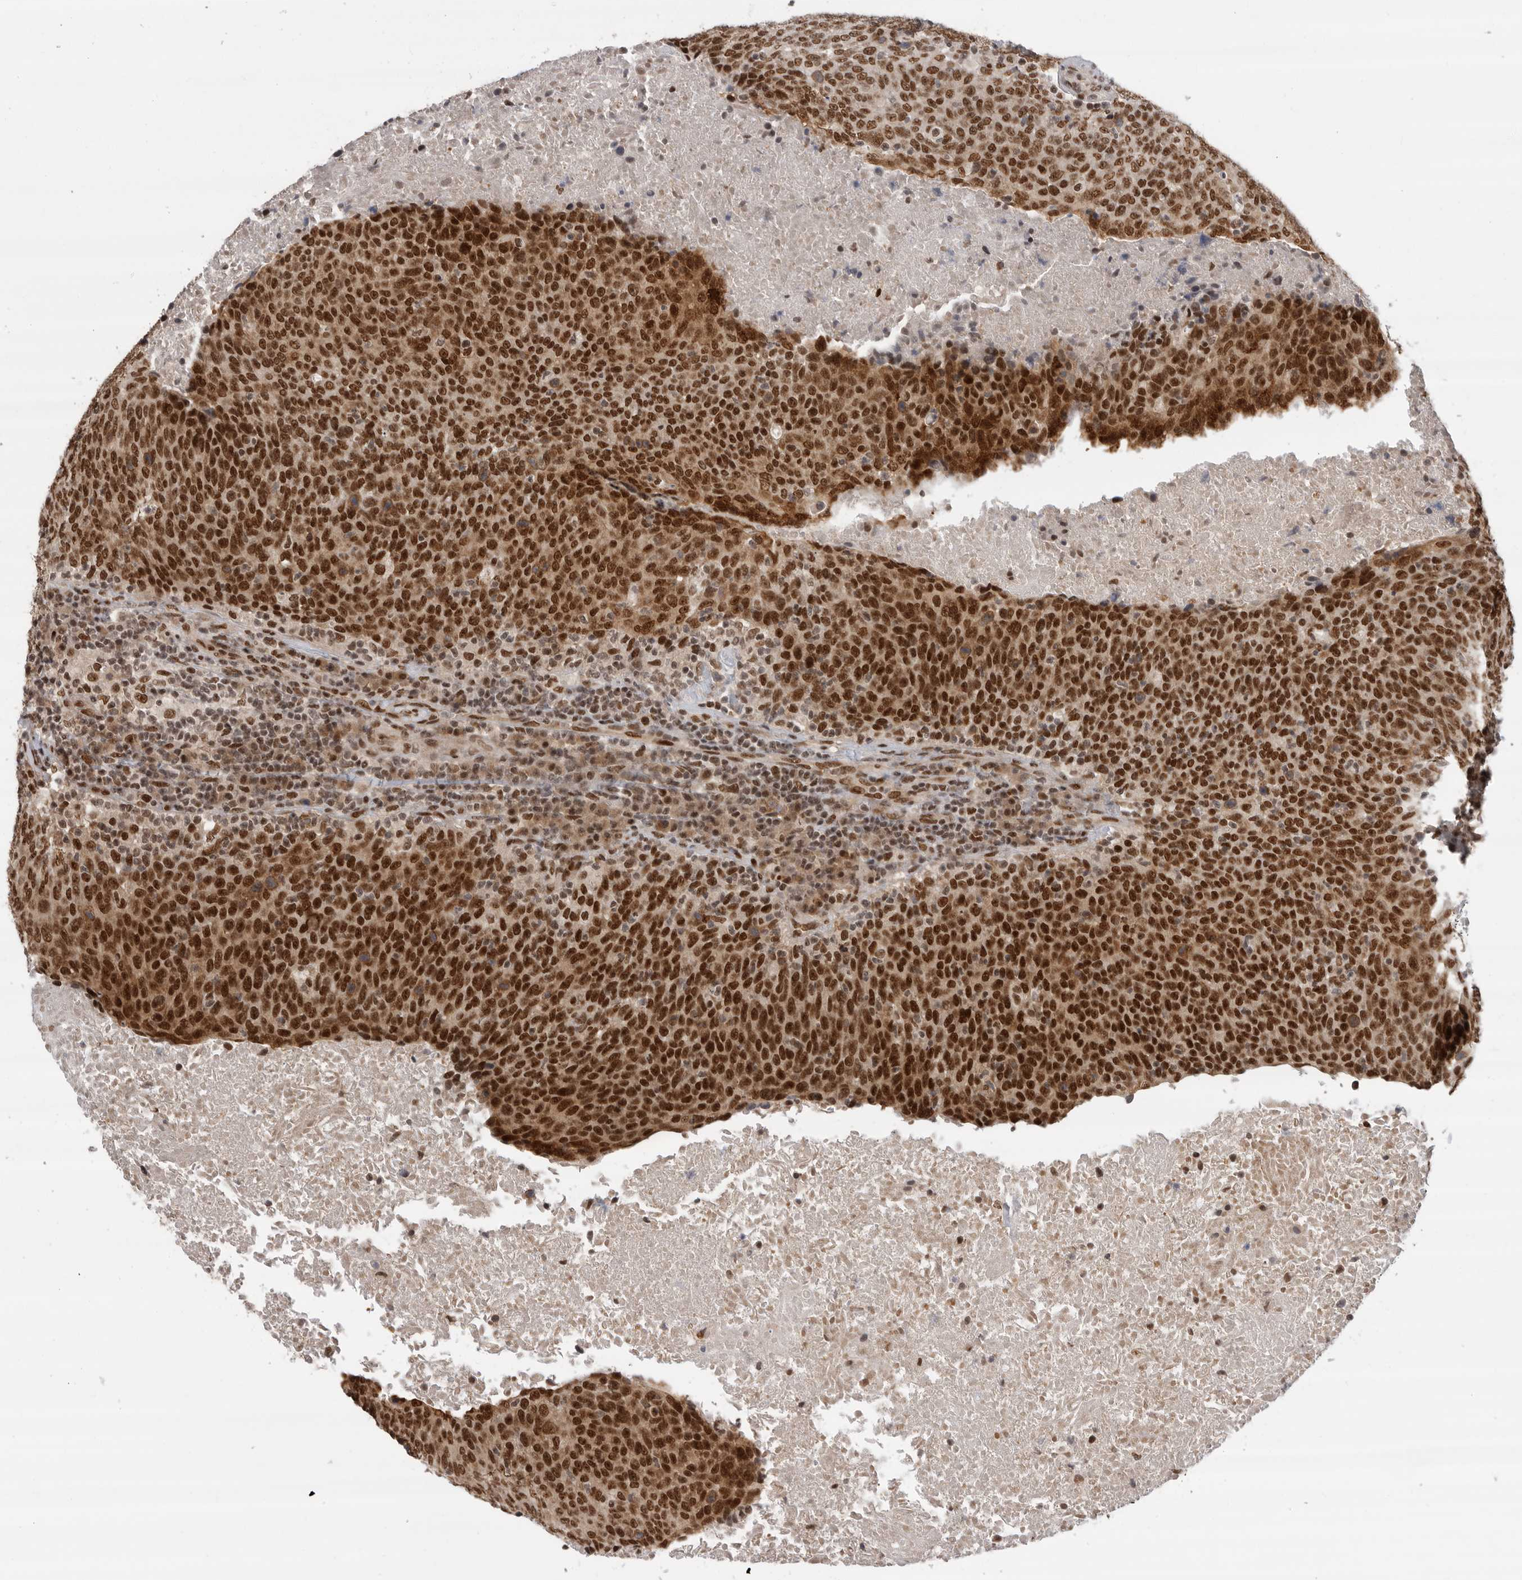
{"staining": {"intensity": "strong", "quantity": ">75%", "location": "cytoplasmic/membranous,nuclear"}, "tissue": "head and neck cancer", "cell_type": "Tumor cells", "image_type": "cancer", "snomed": [{"axis": "morphology", "description": "Squamous cell carcinoma, NOS"}, {"axis": "morphology", "description": "Squamous cell carcinoma, metastatic, NOS"}, {"axis": "topography", "description": "Lymph node"}, {"axis": "topography", "description": "Head-Neck"}], "caption": "A brown stain labels strong cytoplasmic/membranous and nuclear staining of a protein in metastatic squamous cell carcinoma (head and neck) tumor cells. (brown staining indicates protein expression, while blue staining denotes nuclei).", "gene": "ZNF830", "patient": {"sex": "male", "age": 62}}